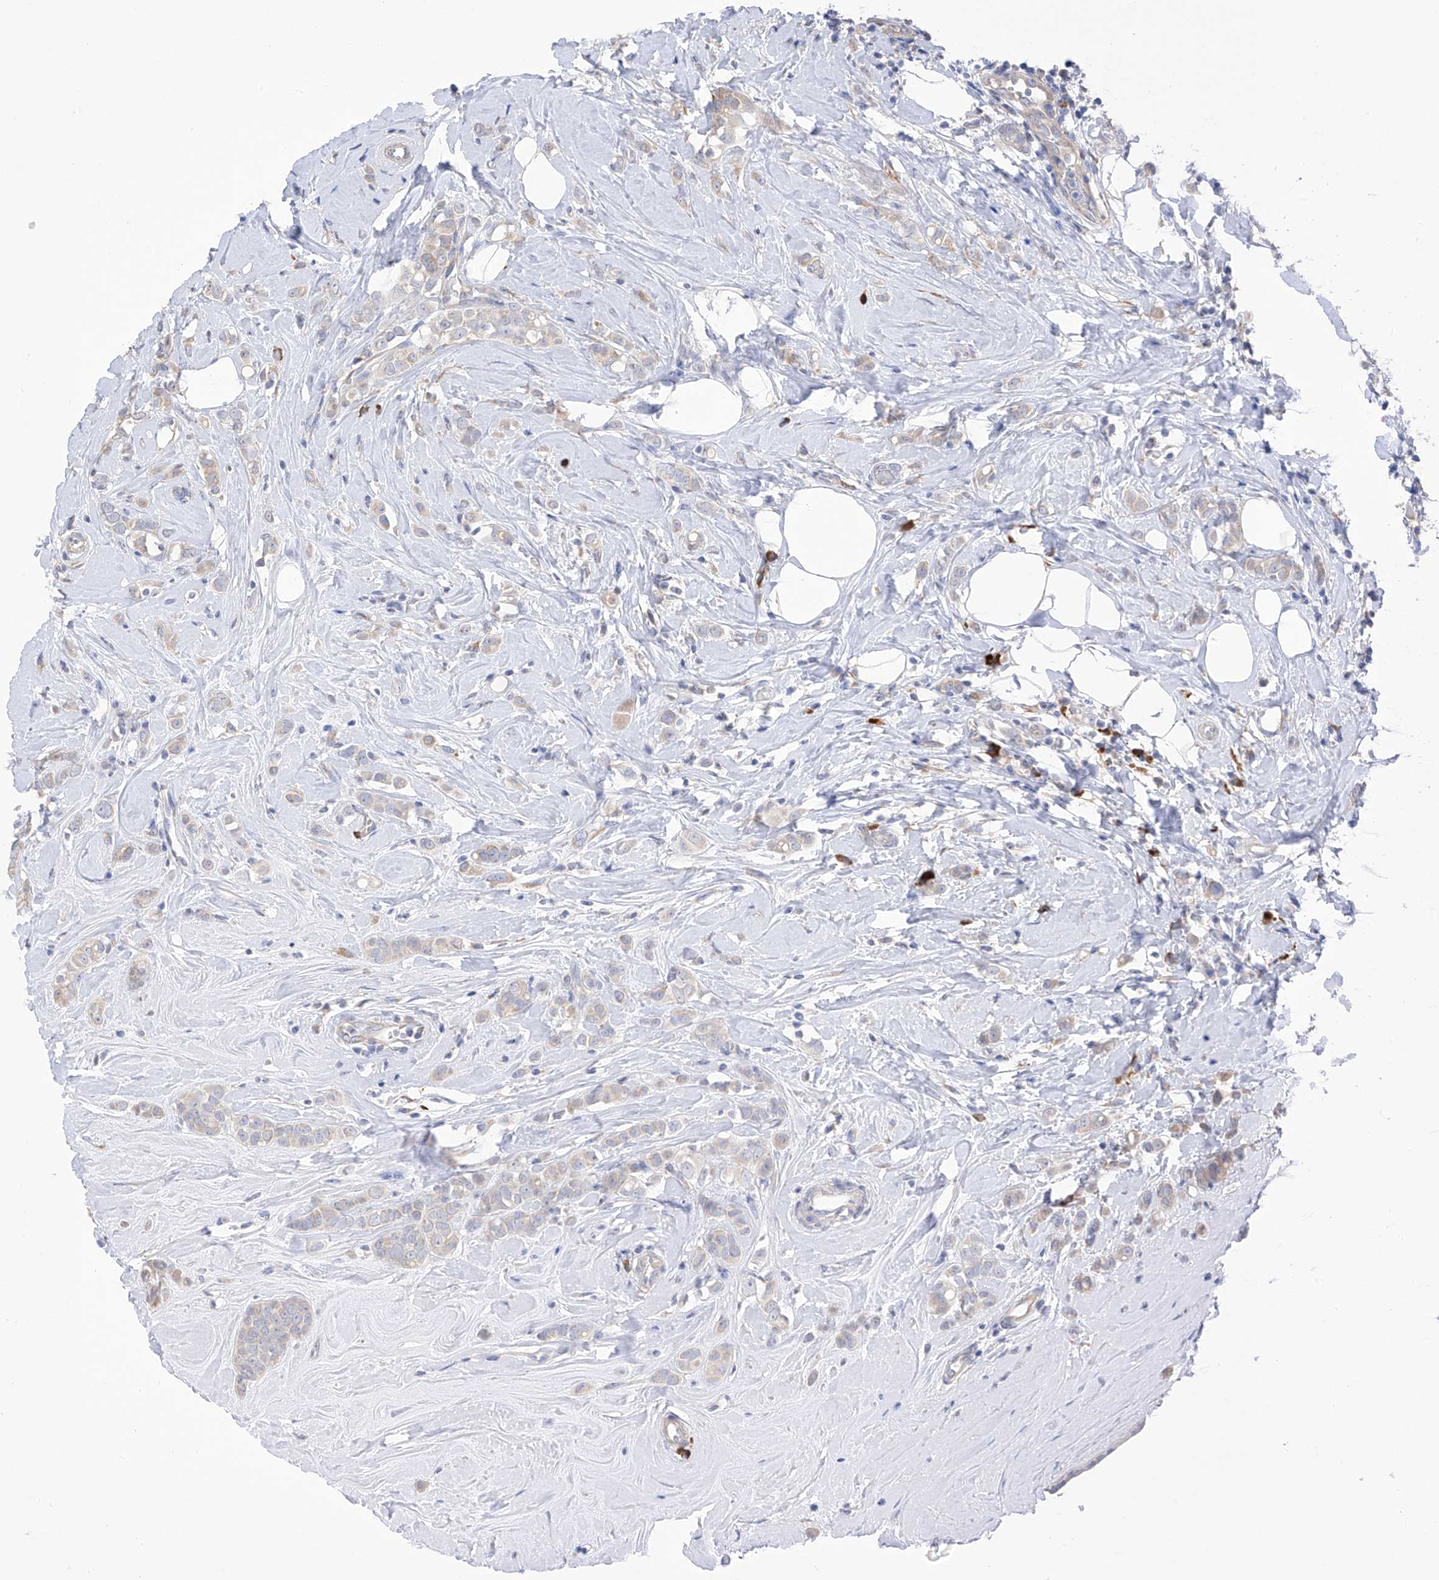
{"staining": {"intensity": "weak", "quantity": "<25%", "location": "cytoplasmic/membranous"}, "tissue": "breast cancer", "cell_type": "Tumor cells", "image_type": "cancer", "snomed": [{"axis": "morphology", "description": "Lobular carcinoma"}, {"axis": "topography", "description": "Breast"}], "caption": "Breast cancer (lobular carcinoma) stained for a protein using immunohistochemistry reveals no expression tumor cells.", "gene": "REC8", "patient": {"sex": "female", "age": 47}}